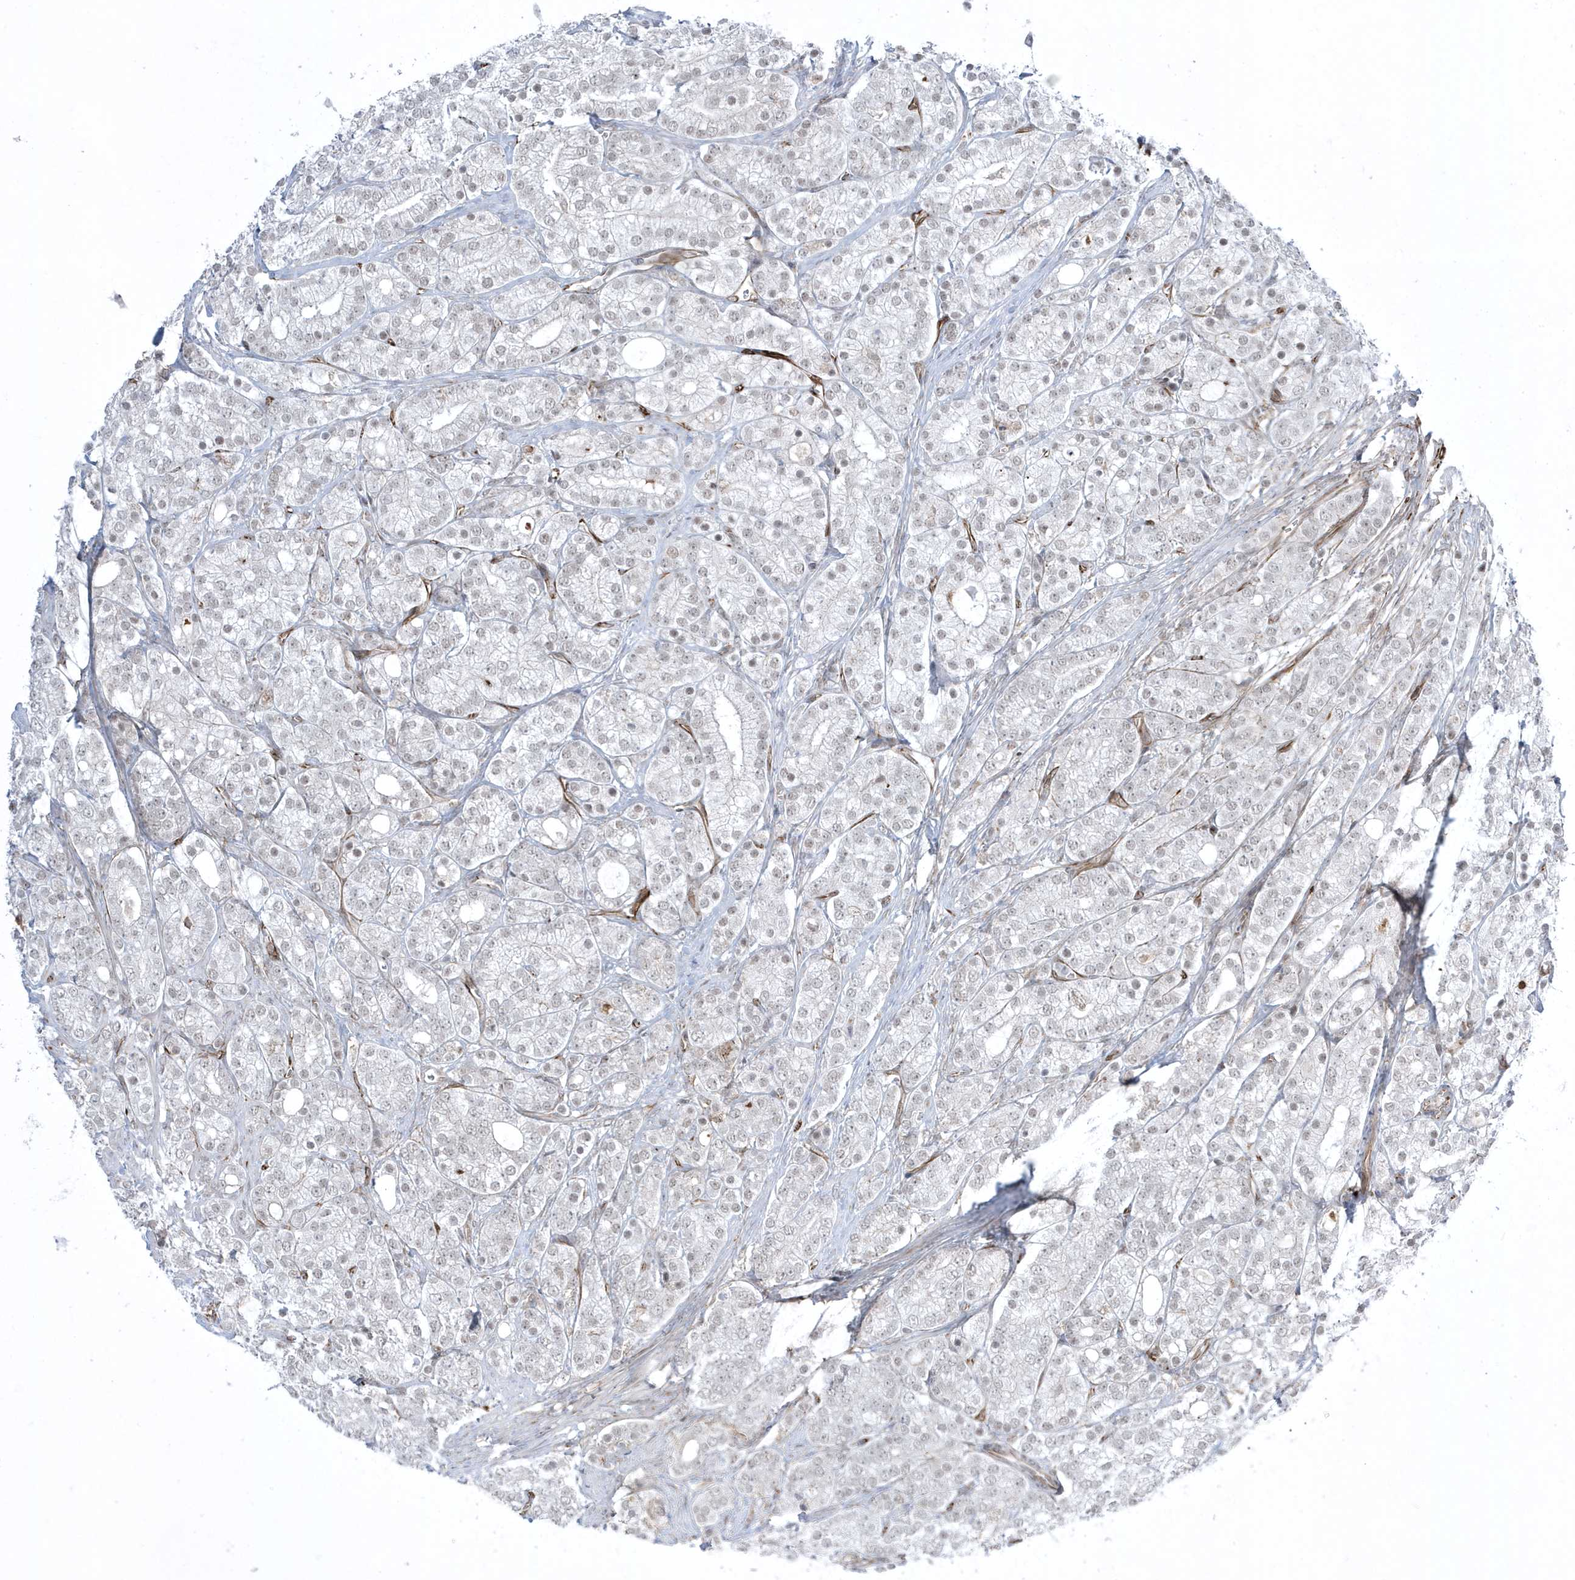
{"staining": {"intensity": "weak", "quantity": "<25%", "location": "nuclear"}, "tissue": "prostate cancer", "cell_type": "Tumor cells", "image_type": "cancer", "snomed": [{"axis": "morphology", "description": "Adenocarcinoma, High grade"}, {"axis": "topography", "description": "Prostate"}], "caption": "A histopathology image of human prostate high-grade adenocarcinoma is negative for staining in tumor cells.", "gene": "ADAMTSL3", "patient": {"sex": "male", "age": 57}}